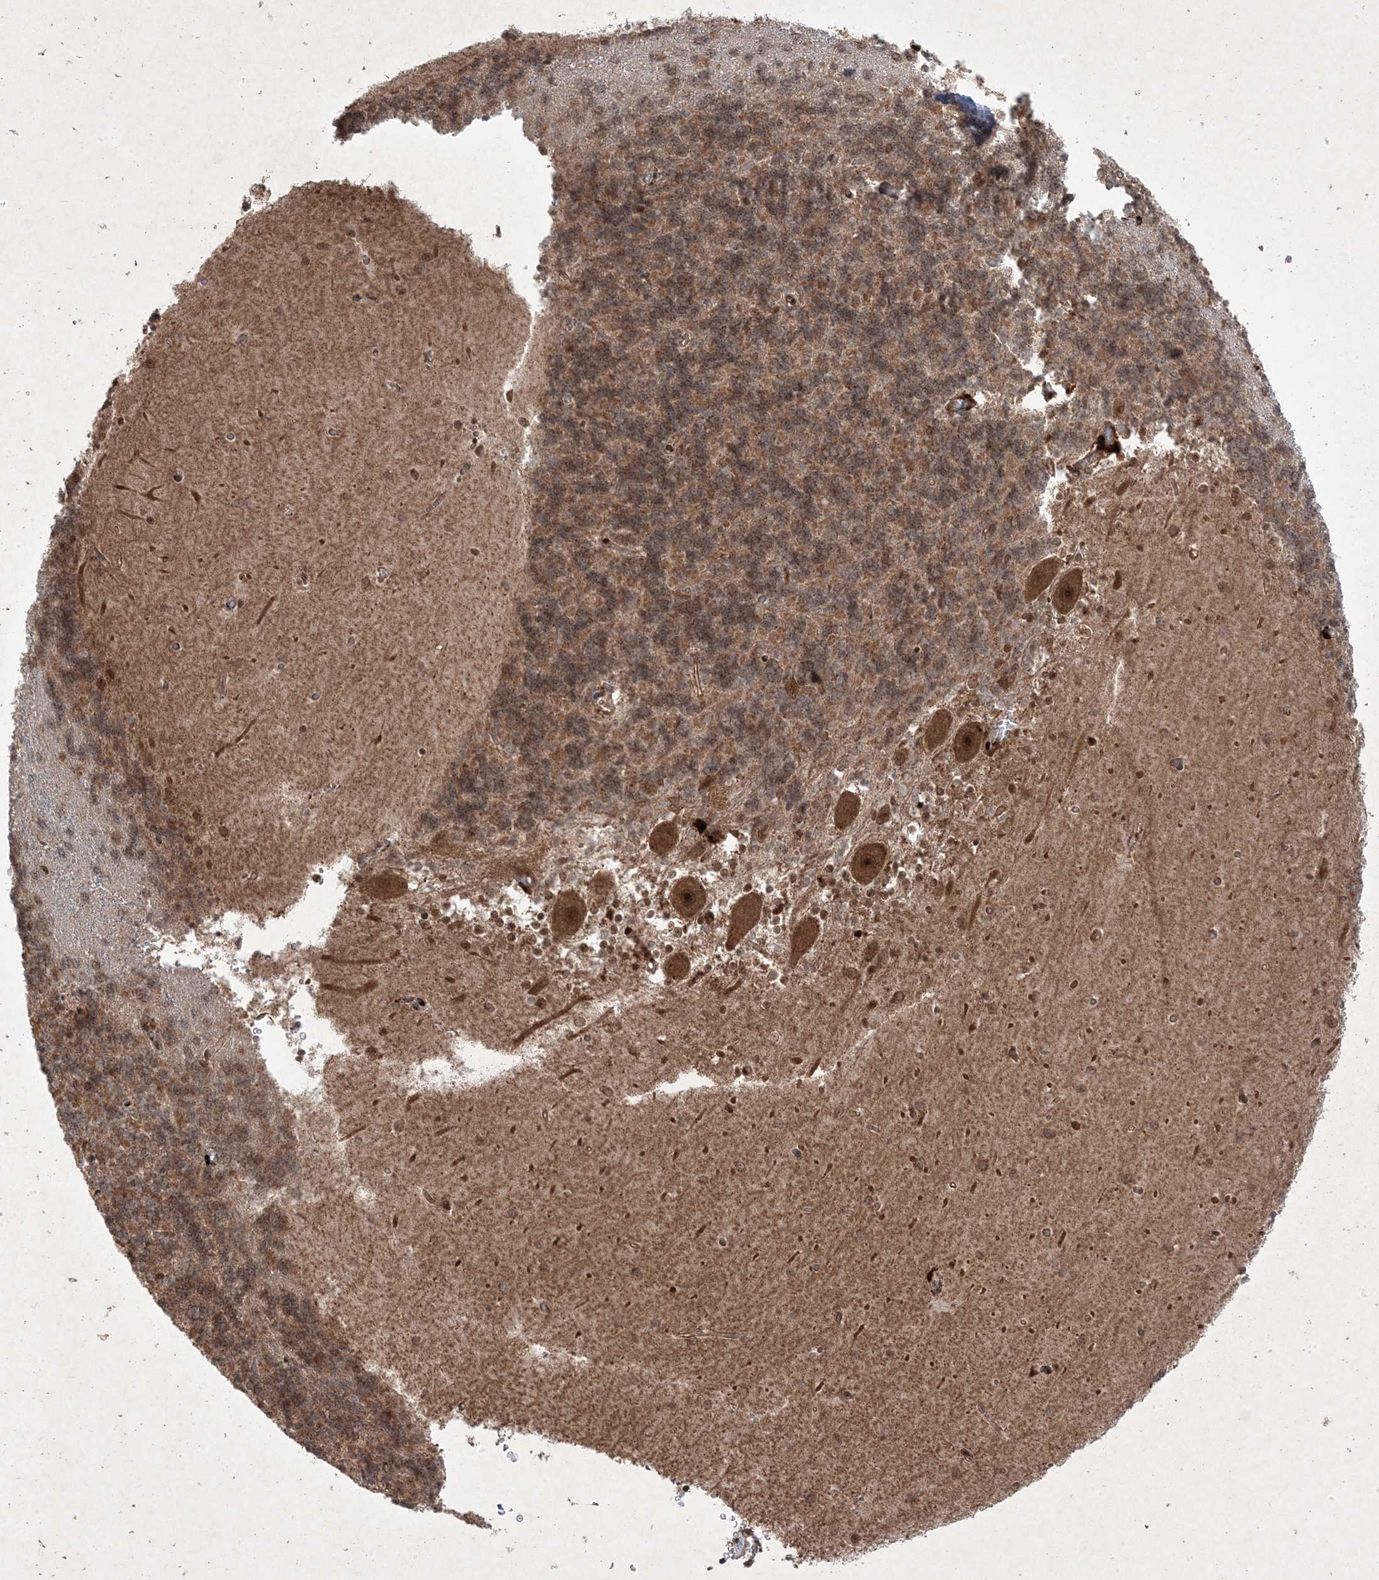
{"staining": {"intensity": "moderate", "quantity": ">75%", "location": "cytoplasmic/membranous,nuclear"}, "tissue": "cerebellum", "cell_type": "Cells in granular layer", "image_type": "normal", "snomed": [{"axis": "morphology", "description": "Normal tissue, NOS"}, {"axis": "topography", "description": "Cerebellum"}], "caption": "A brown stain labels moderate cytoplasmic/membranous,nuclear staining of a protein in cells in granular layer of normal cerebellum.", "gene": "PLEKHM2", "patient": {"sex": "male", "age": 37}}